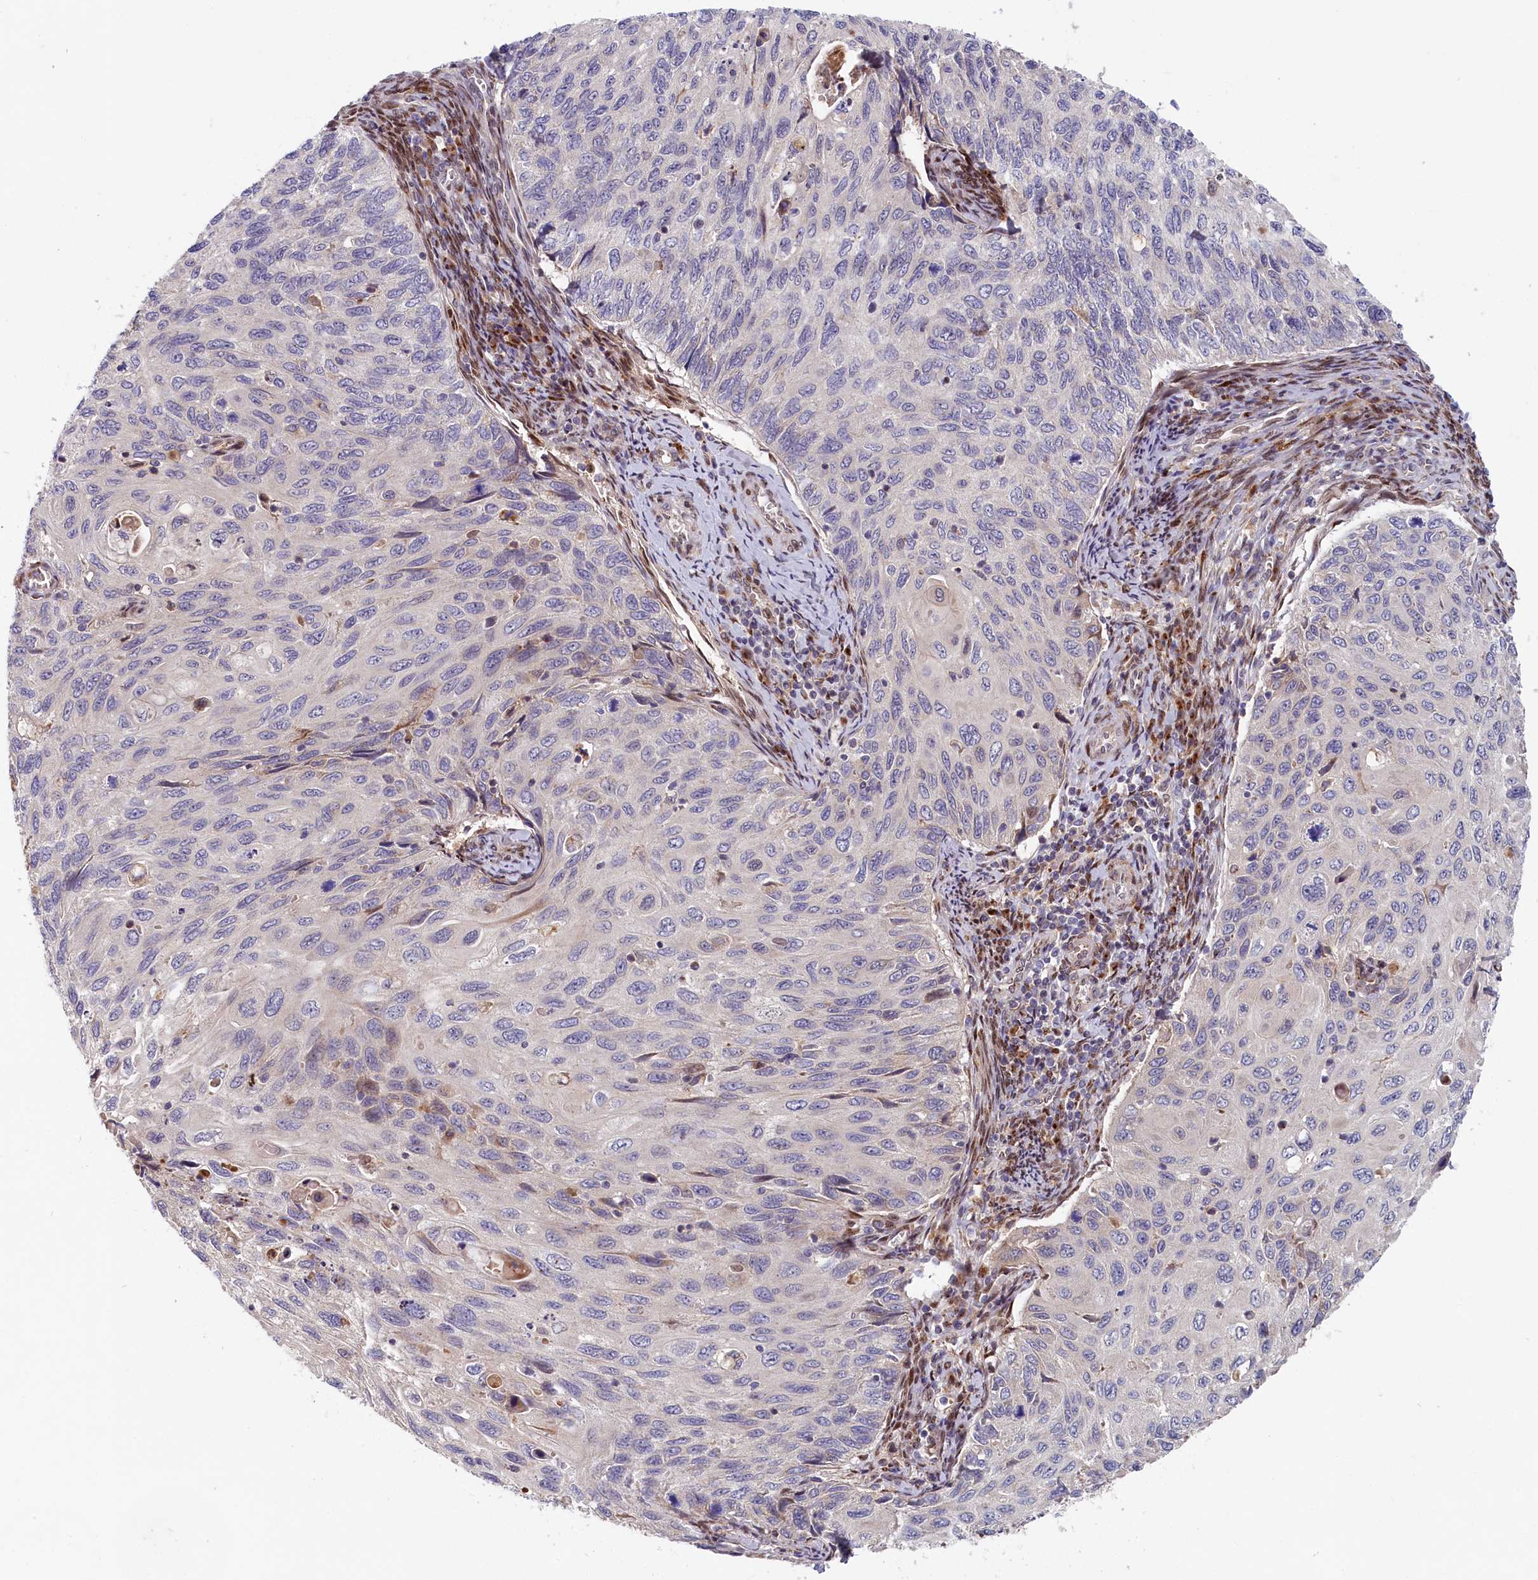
{"staining": {"intensity": "negative", "quantity": "none", "location": "none"}, "tissue": "cervical cancer", "cell_type": "Tumor cells", "image_type": "cancer", "snomed": [{"axis": "morphology", "description": "Squamous cell carcinoma, NOS"}, {"axis": "topography", "description": "Cervix"}], "caption": "Immunohistochemistry (IHC) histopathology image of human squamous cell carcinoma (cervical) stained for a protein (brown), which reveals no positivity in tumor cells.", "gene": "CHST12", "patient": {"sex": "female", "age": 70}}